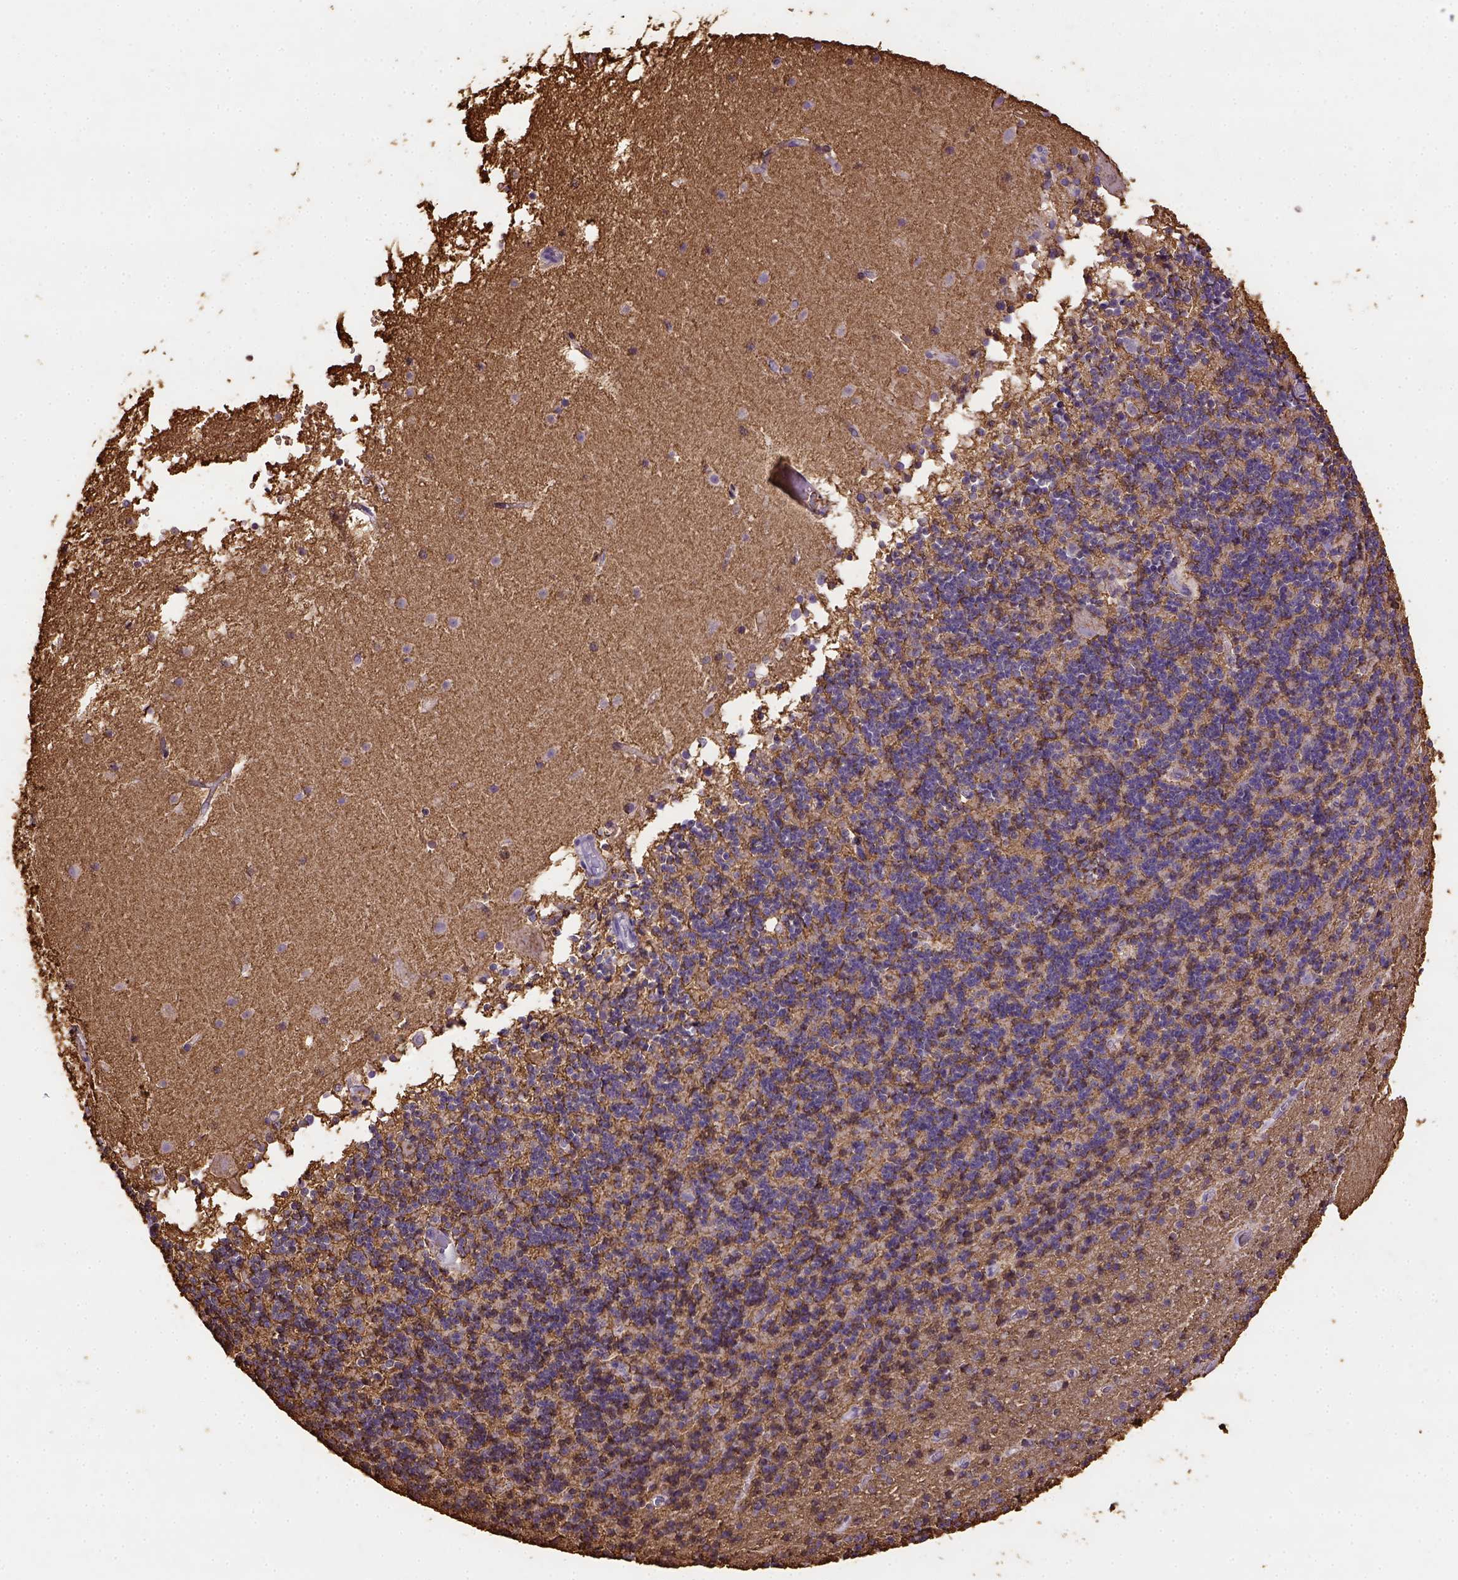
{"staining": {"intensity": "moderate", "quantity": ">75%", "location": "cytoplasmic/membranous"}, "tissue": "cerebellum", "cell_type": "Cells in granular layer", "image_type": "normal", "snomed": [{"axis": "morphology", "description": "Normal tissue, NOS"}, {"axis": "topography", "description": "Cerebellum"}], "caption": "A high-resolution photomicrograph shows immunohistochemistry (IHC) staining of unremarkable cerebellum, which shows moderate cytoplasmic/membranous staining in about >75% of cells in granular layer. Nuclei are stained in blue.", "gene": "B3GAT1", "patient": {"sex": "male", "age": 70}}